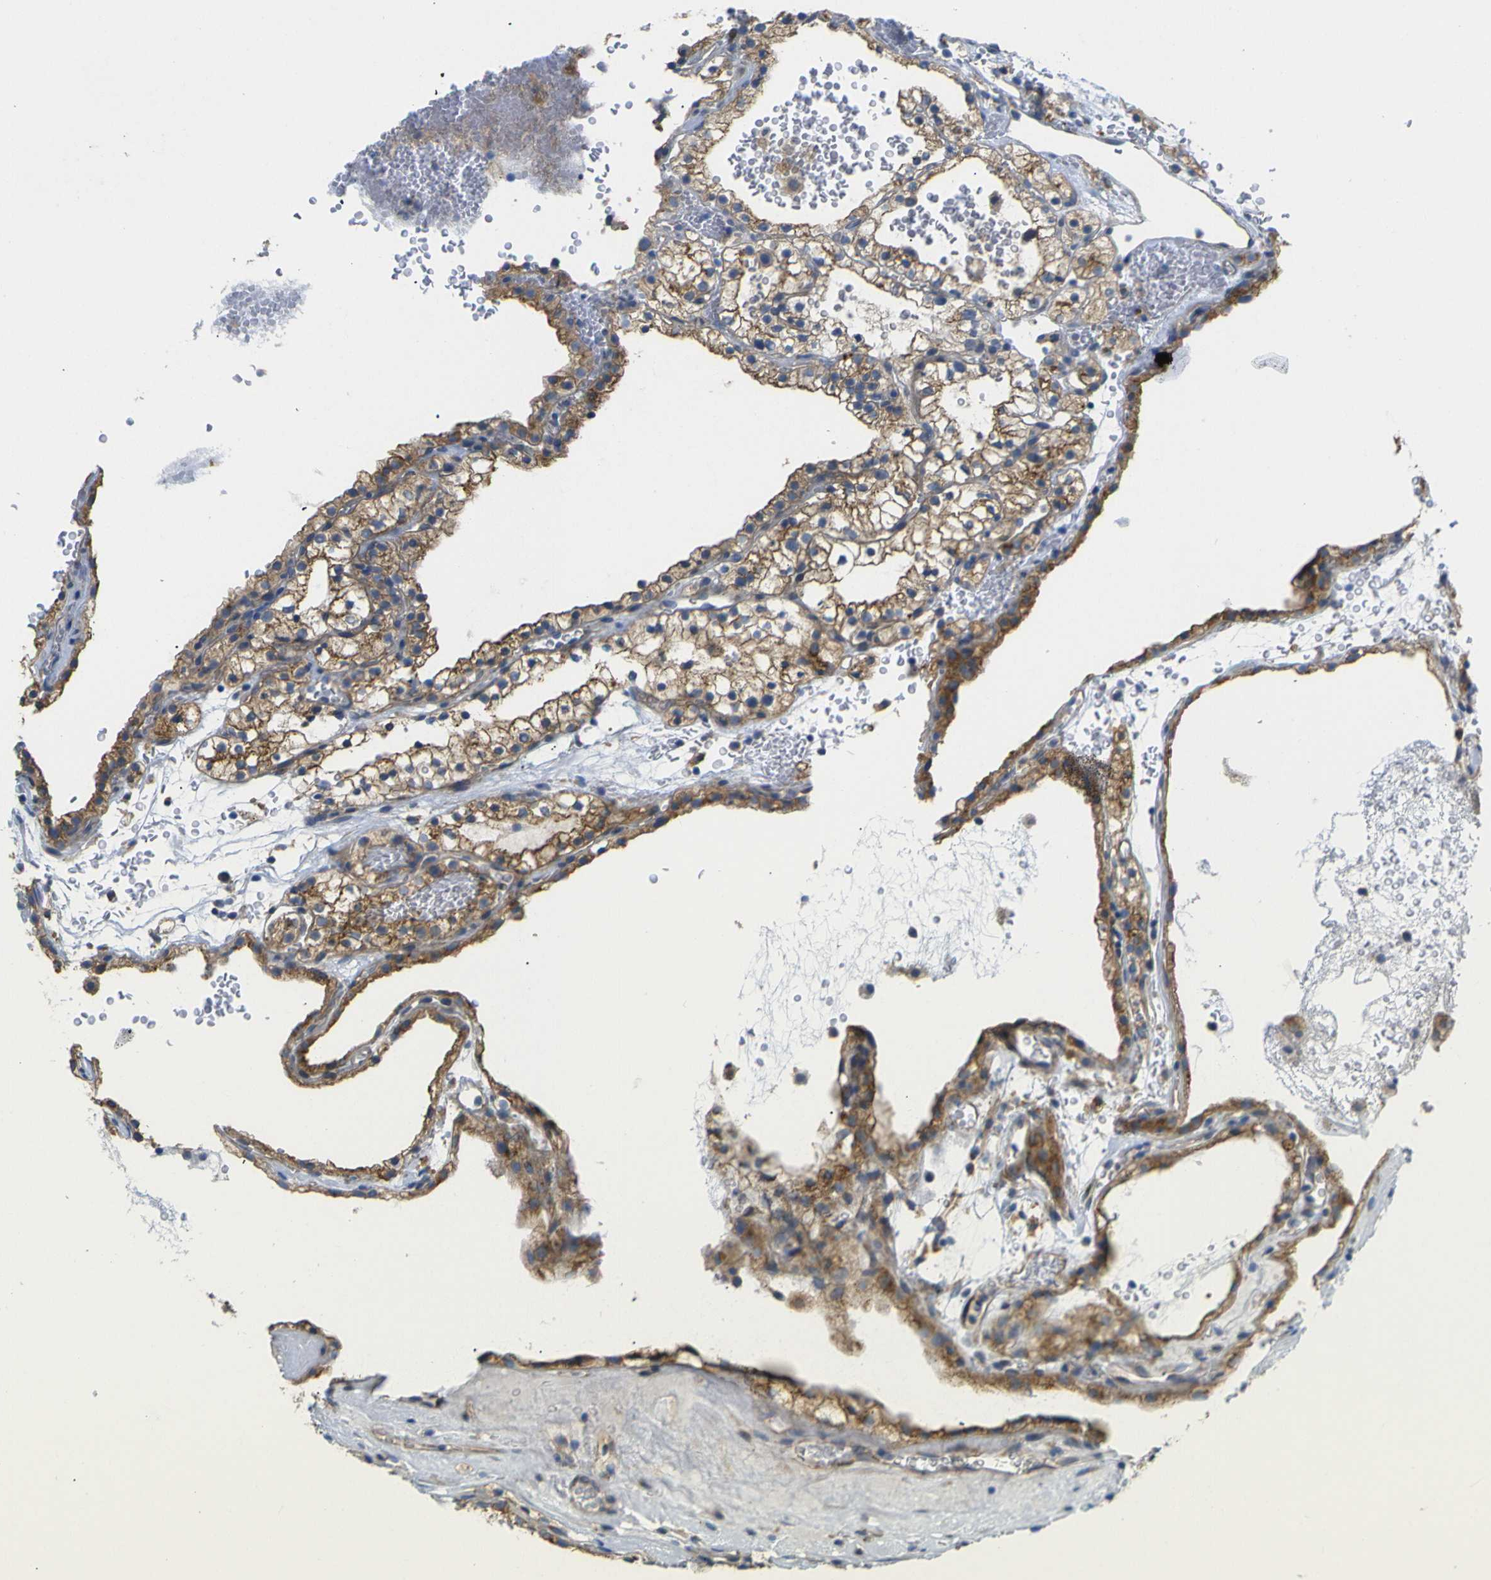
{"staining": {"intensity": "moderate", "quantity": ">75%", "location": "cytoplasmic/membranous"}, "tissue": "renal cancer", "cell_type": "Tumor cells", "image_type": "cancer", "snomed": [{"axis": "morphology", "description": "Adenocarcinoma, NOS"}, {"axis": "topography", "description": "Kidney"}], "caption": "Immunohistochemical staining of renal adenocarcinoma exhibits moderate cytoplasmic/membranous protein positivity in about >75% of tumor cells. The staining was performed using DAB (3,3'-diaminobenzidine), with brown indicating positive protein expression. Nuclei are stained blue with hematoxylin.", "gene": "SYPL1", "patient": {"sex": "female", "age": 41}}